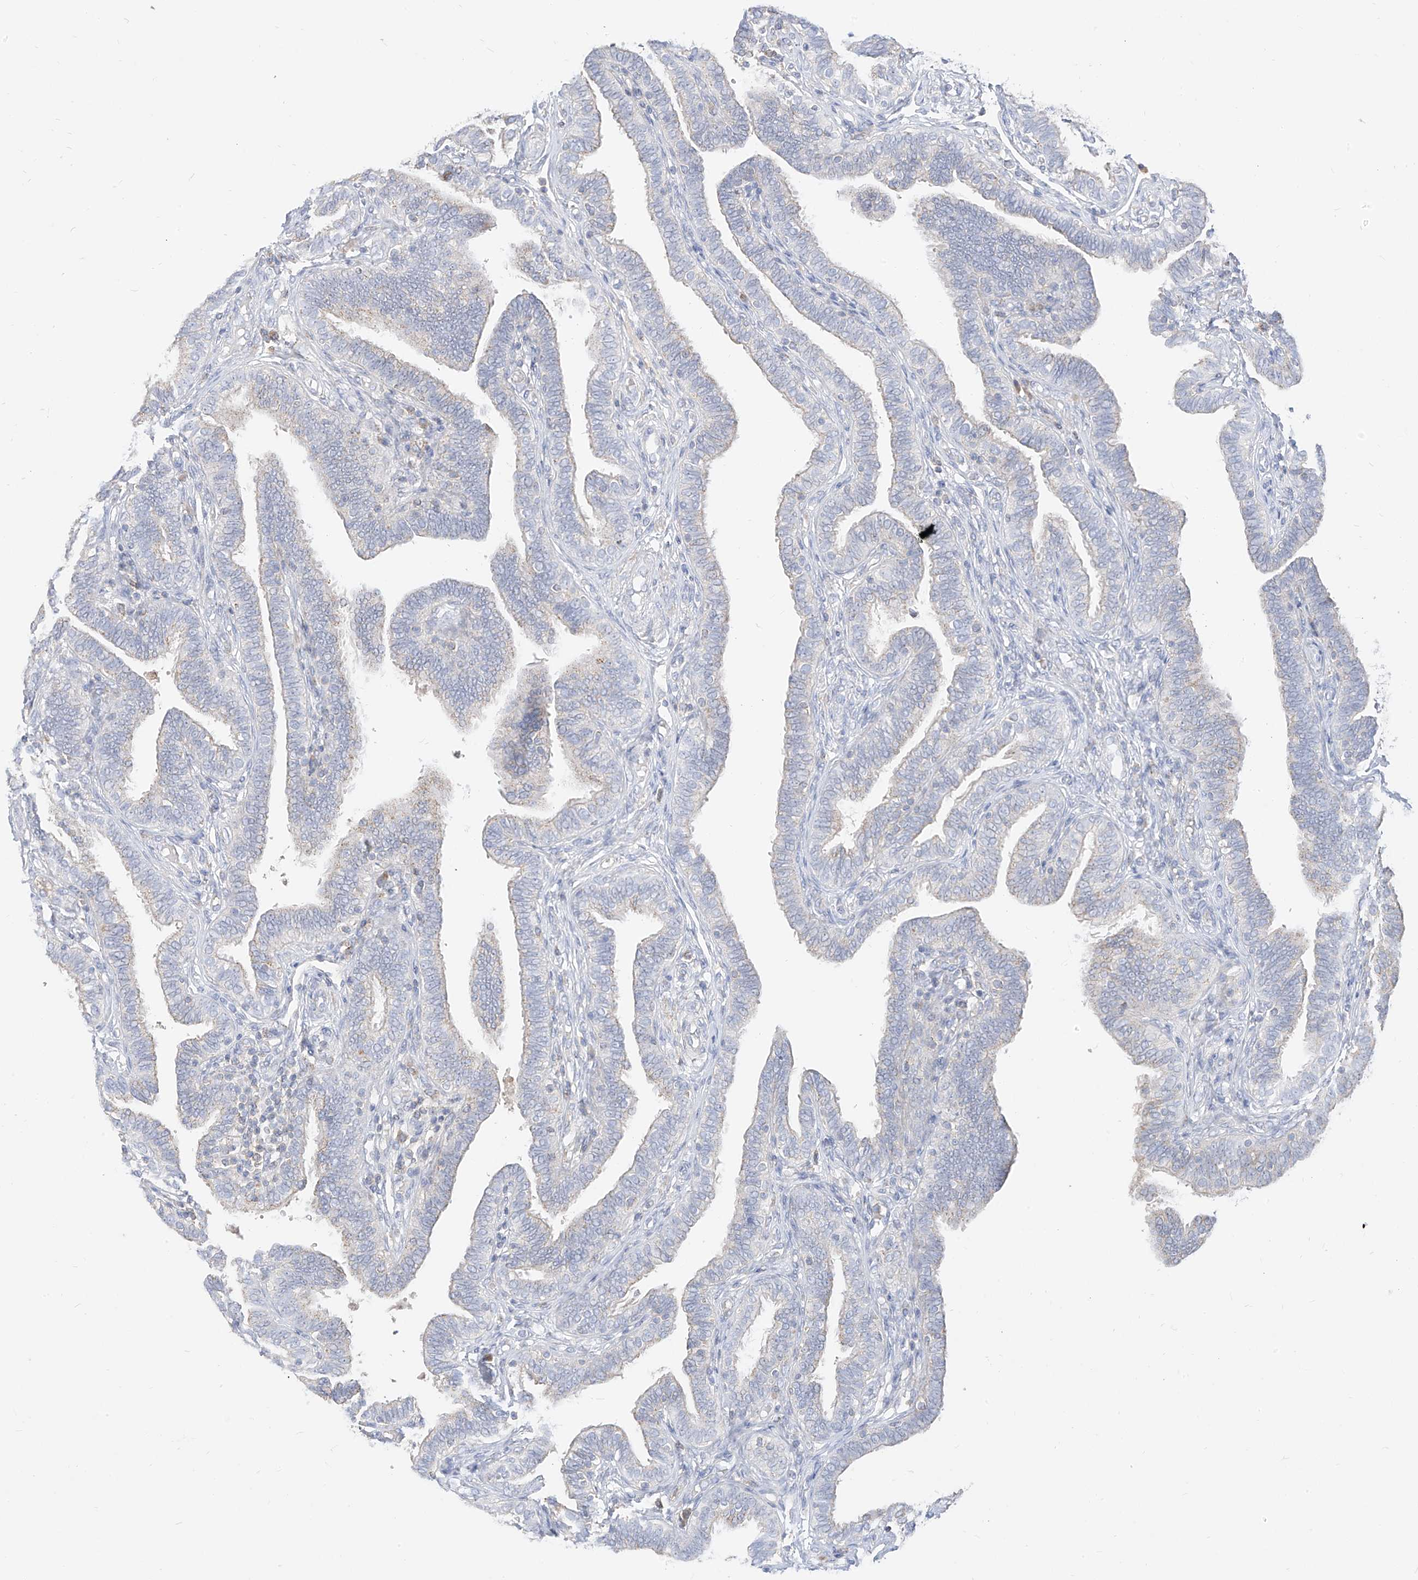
{"staining": {"intensity": "moderate", "quantity": "25%-75%", "location": "cytoplasmic/membranous"}, "tissue": "fallopian tube", "cell_type": "Glandular cells", "image_type": "normal", "snomed": [{"axis": "morphology", "description": "Normal tissue, NOS"}, {"axis": "topography", "description": "Fallopian tube"}], "caption": "High-power microscopy captured an immunohistochemistry (IHC) histopathology image of benign fallopian tube, revealing moderate cytoplasmic/membranous staining in approximately 25%-75% of glandular cells.", "gene": "RASA2", "patient": {"sex": "female", "age": 39}}